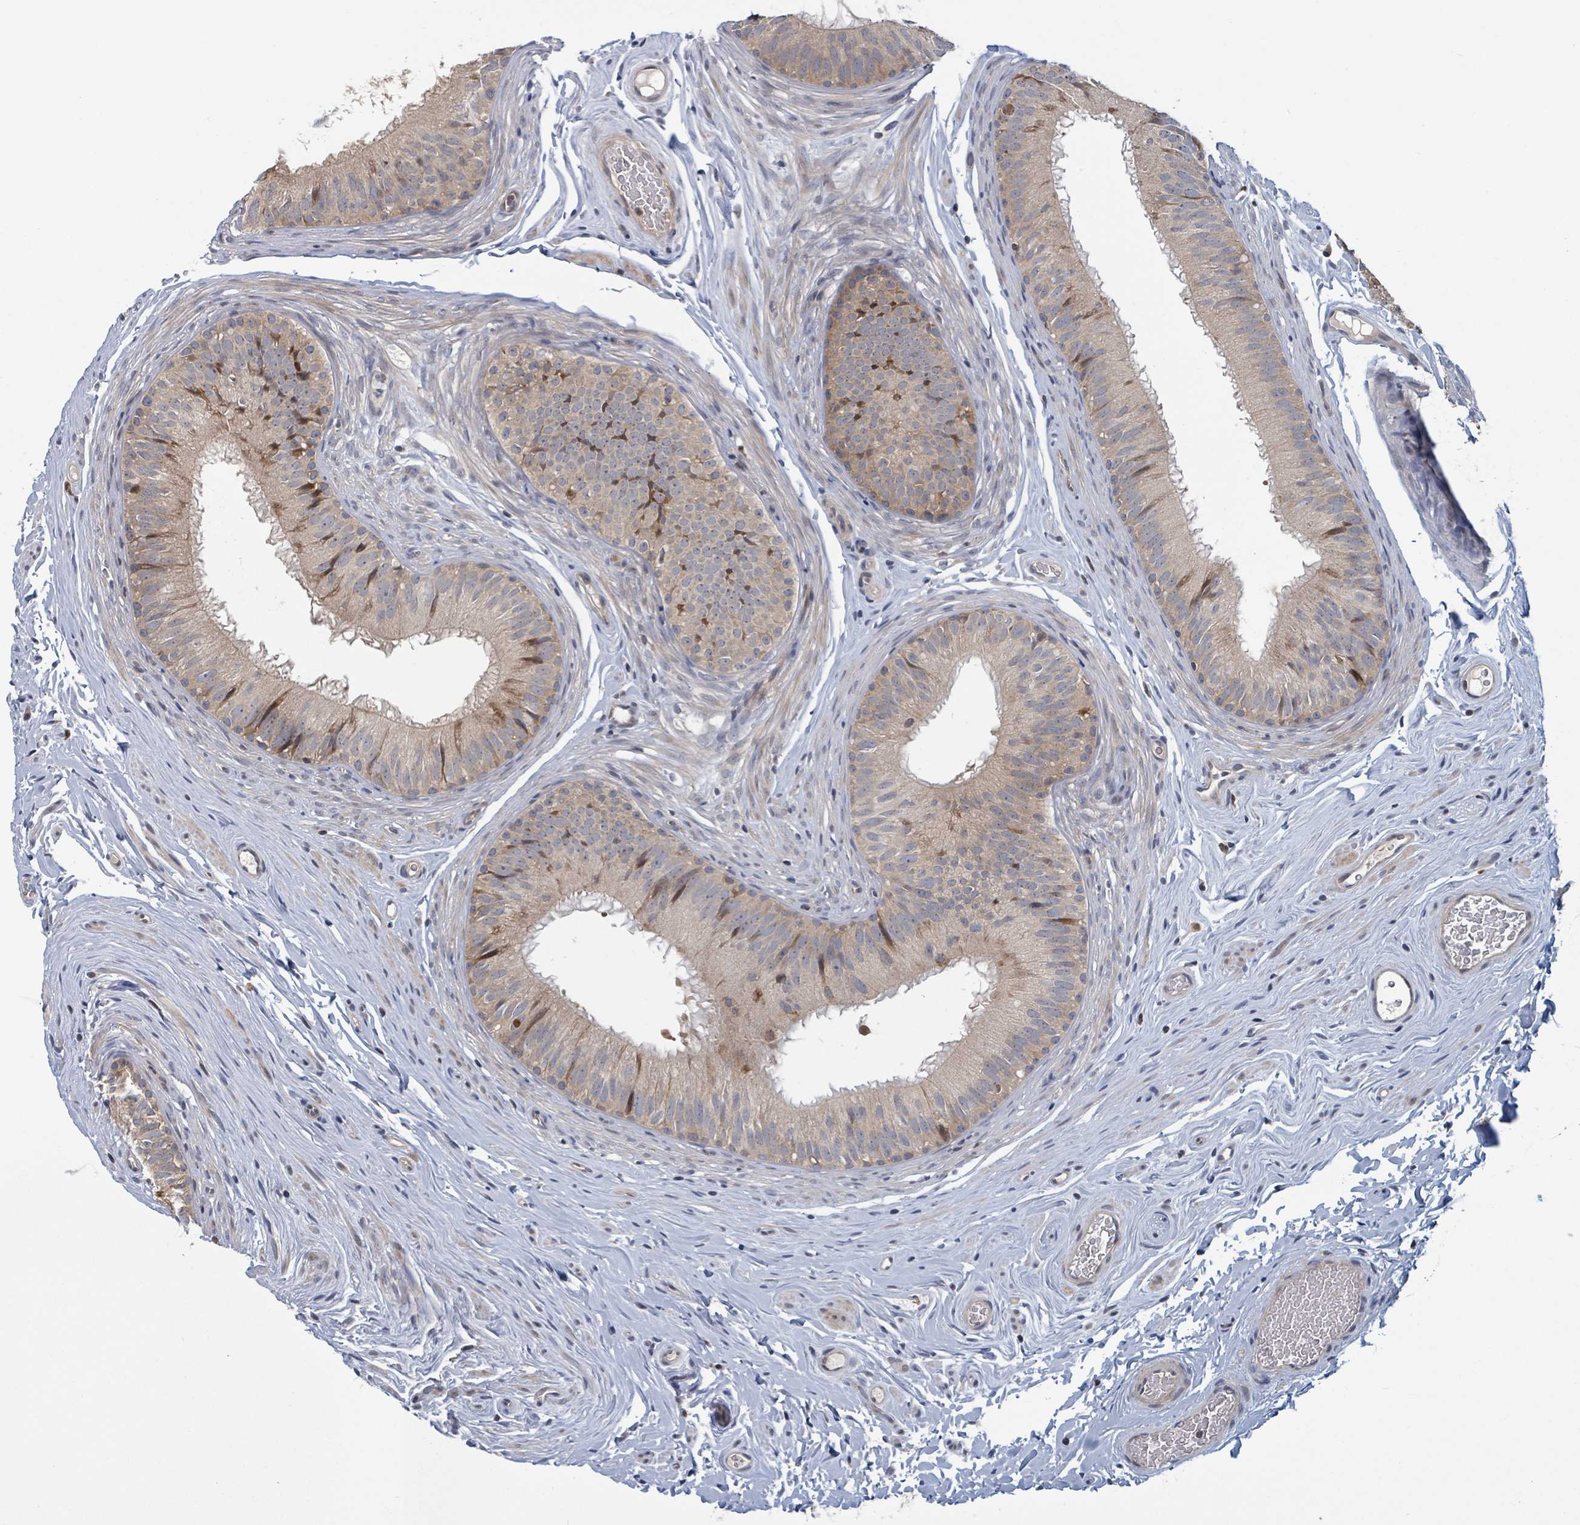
{"staining": {"intensity": "moderate", "quantity": "25%-75%", "location": "cytoplasmic/membranous"}, "tissue": "epididymis", "cell_type": "Glandular cells", "image_type": "normal", "snomed": [{"axis": "morphology", "description": "Normal tissue, NOS"}, {"axis": "topography", "description": "Epididymis, spermatic cord, NOS"}], "caption": "Immunohistochemical staining of normal human epididymis shows 25%-75% levels of moderate cytoplasmic/membranous protein staining in approximately 25%-75% of glandular cells.", "gene": "HIVEP1", "patient": {"sex": "male", "age": 25}}